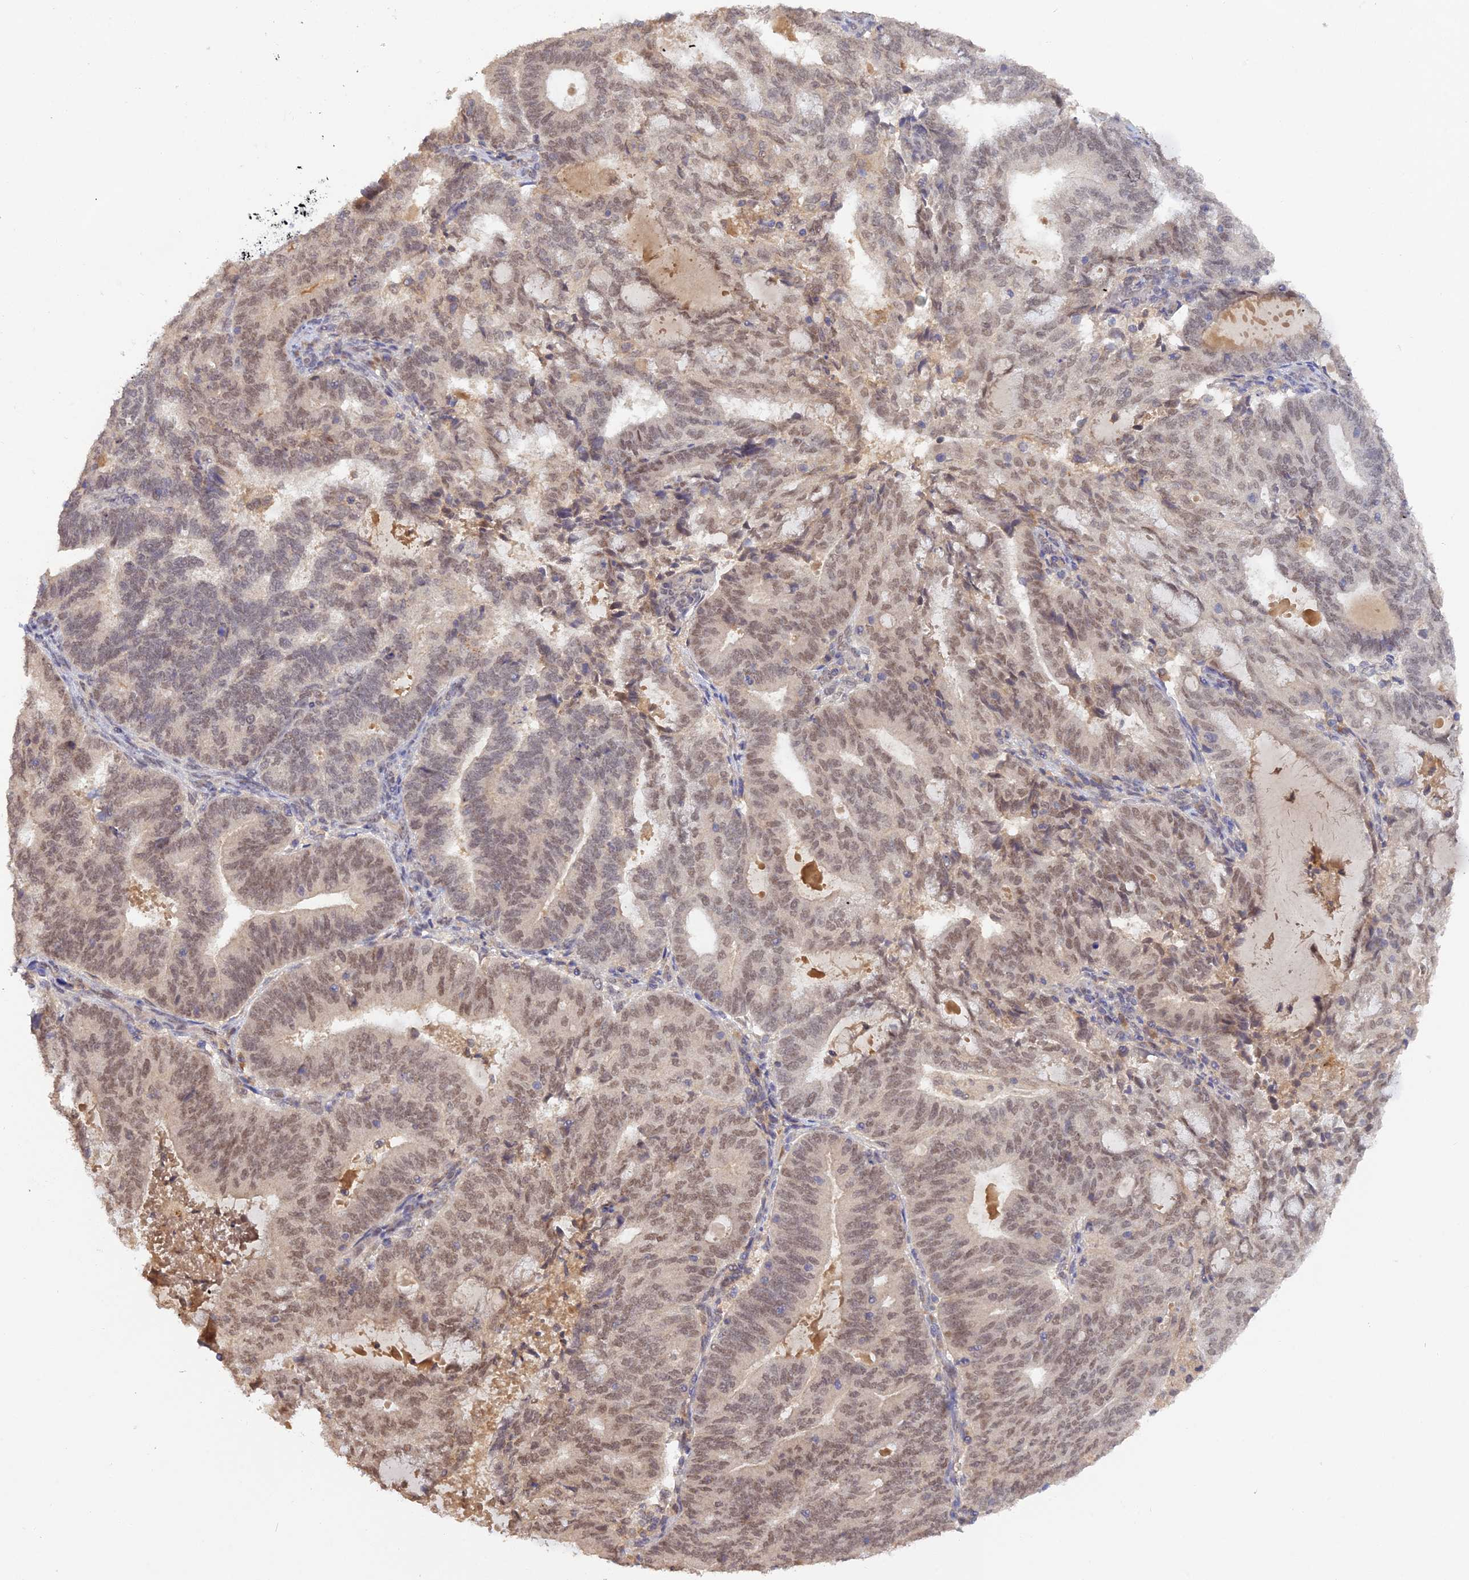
{"staining": {"intensity": "moderate", "quantity": "25%-75%", "location": "nuclear"}, "tissue": "endometrial cancer", "cell_type": "Tumor cells", "image_type": "cancer", "snomed": [{"axis": "morphology", "description": "Adenocarcinoma, NOS"}, {"axis": "topography", "description": "Endometrium"}], "caption": "Approximately 25%-75% of tumor cells in human endometrial adenocarcinoma display moderate nuclear protein positivity as visualized by brown immunohistochemical staining.", "gene": "ZNF436", "patient": {"sex": "female", "age": 70}}